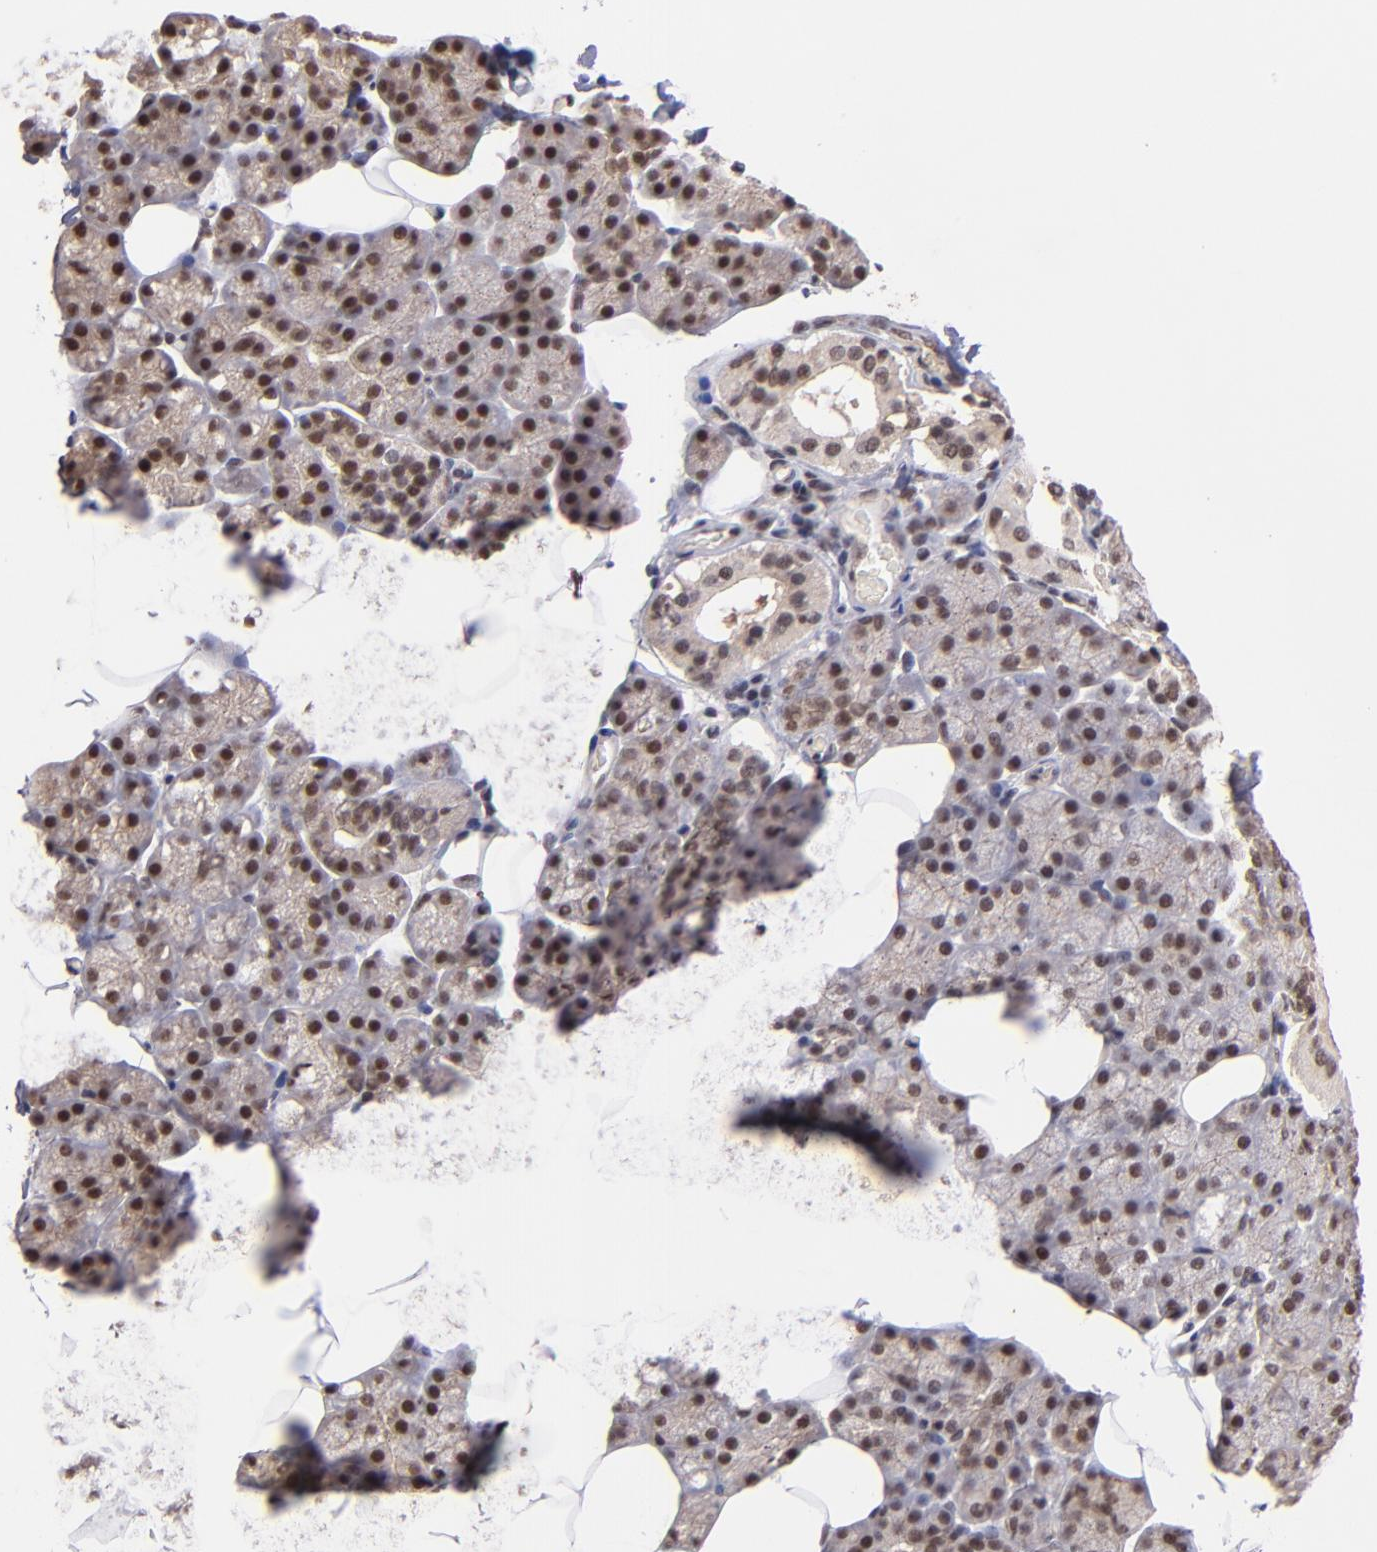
{"staining": {"intensity": "moderate", "quantity": ">75%", "location": "nuclear"}, "tissue": "salivary gland", "cell_type": "Glandular cells", "image_type": "normal", "snomed": [{"axis": "morphology", "description": "Normal tissue, NOS"}, {"axis": "topography", "description": "Lymph node"}, {"axis": "topography", "description": "Salivary gland"}], "caption": "Benign salivary gland was stained to show a protein in brown. There is medium levels of moderate nuclear expression in approximately >75% of glandular cells. The staining is performed using DAB (3,3'-diaminobenzidine) brown chromogen to label protein expression. The nuclei are counter-stained blue using hematoxylin.", "gene": "TERF2", "patient": {"sex": "male", "age": 8}}